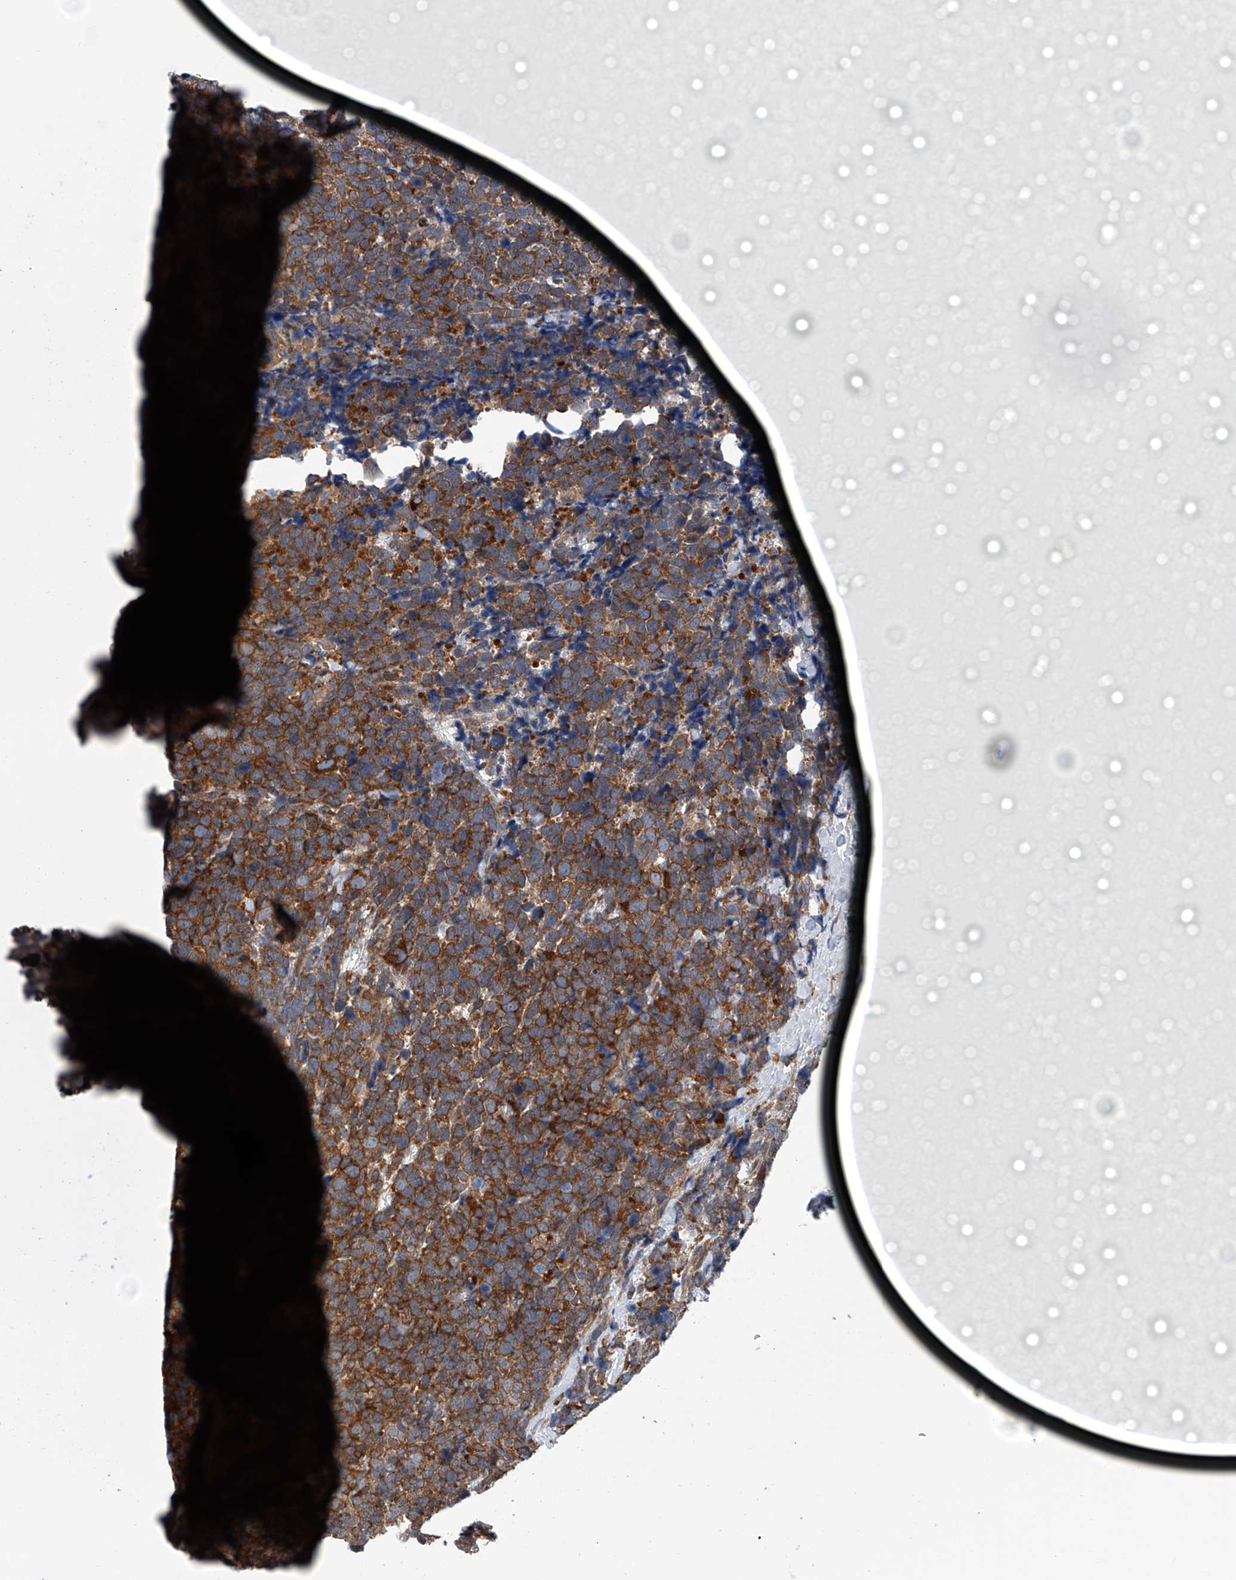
{"staining": {"intensity": "strong", "quantity": ">75%", "location": "cytoplasmic/membranous"}, "tissue": "urothelial cancer", "cell_type": "Tumor cells", "image_type": "cancer", "snomed": [{"axis": "morphology", "description": "Urothelial carcinoma, High grade"}, {"axis": "topography", "description": "Urinary bladder"}], "caption": "Immunohistochemical staining of human urothelial cancer shows strong cytoplasmic/membranous protein staining in about >75% of tumor cells.", "gene": "PPP2R5D", "patient": {"sex": "female", "age": 82}}